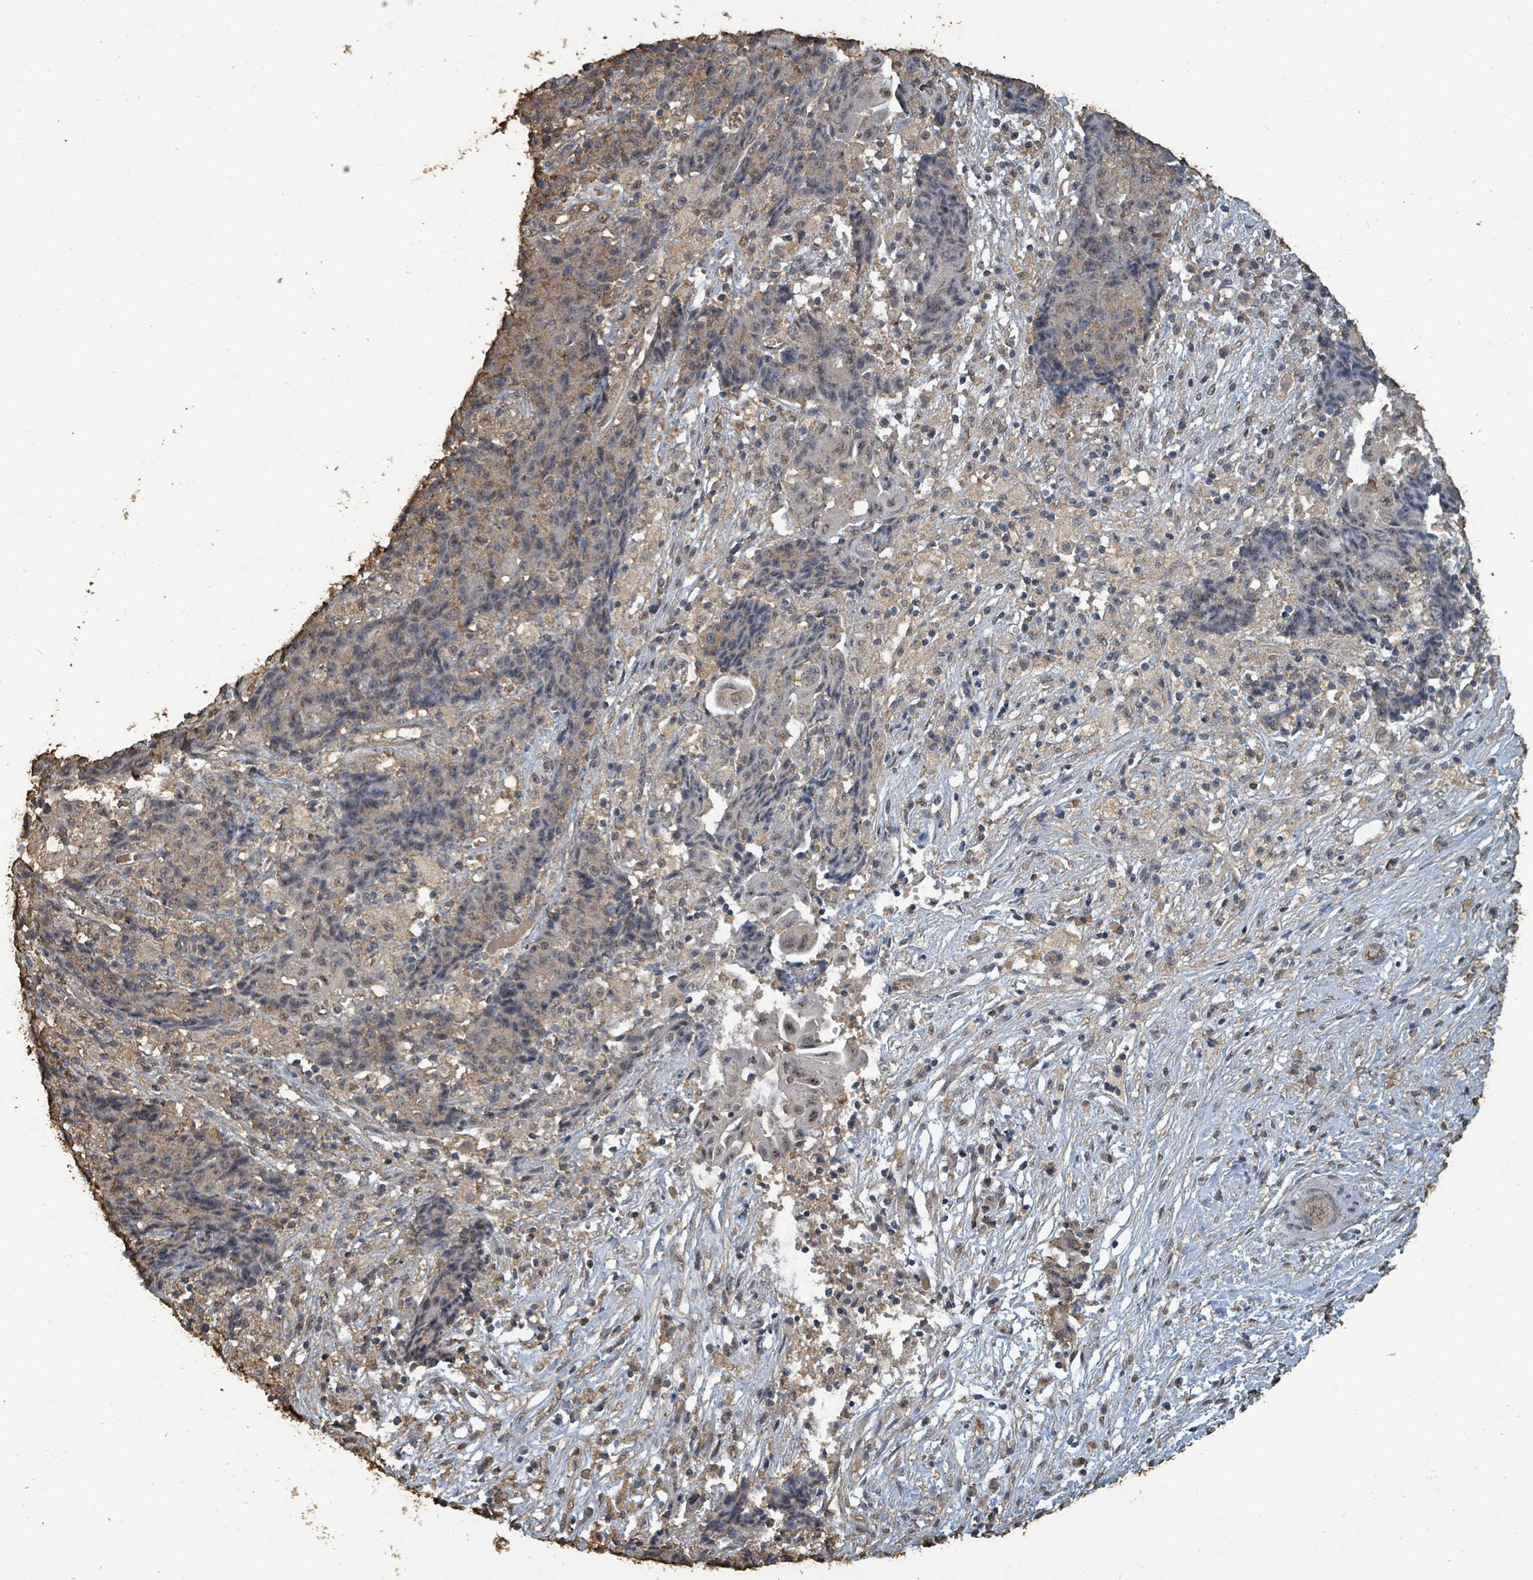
{"staining": {"intensity": "weak", "quantity": "<25%", "location": "cytoplasmic/membranous,nuclear"}, "tissue": "ovarian cancer", "cell_type": "Tumor cells", "image_type": "cancer", "snomed": [{"axis": "morphology", "description": "Carcinoma, endometroid"}, {"axis": "topography", "description": "Ovary"}], "caption": "Ovarian endometroid carcinoma stained for a protein using immunohistochemistry (IHC) displays no positivity tumor cells.", "gene": "C6orf52", "patient": {"sex": "female", "age": 42}}